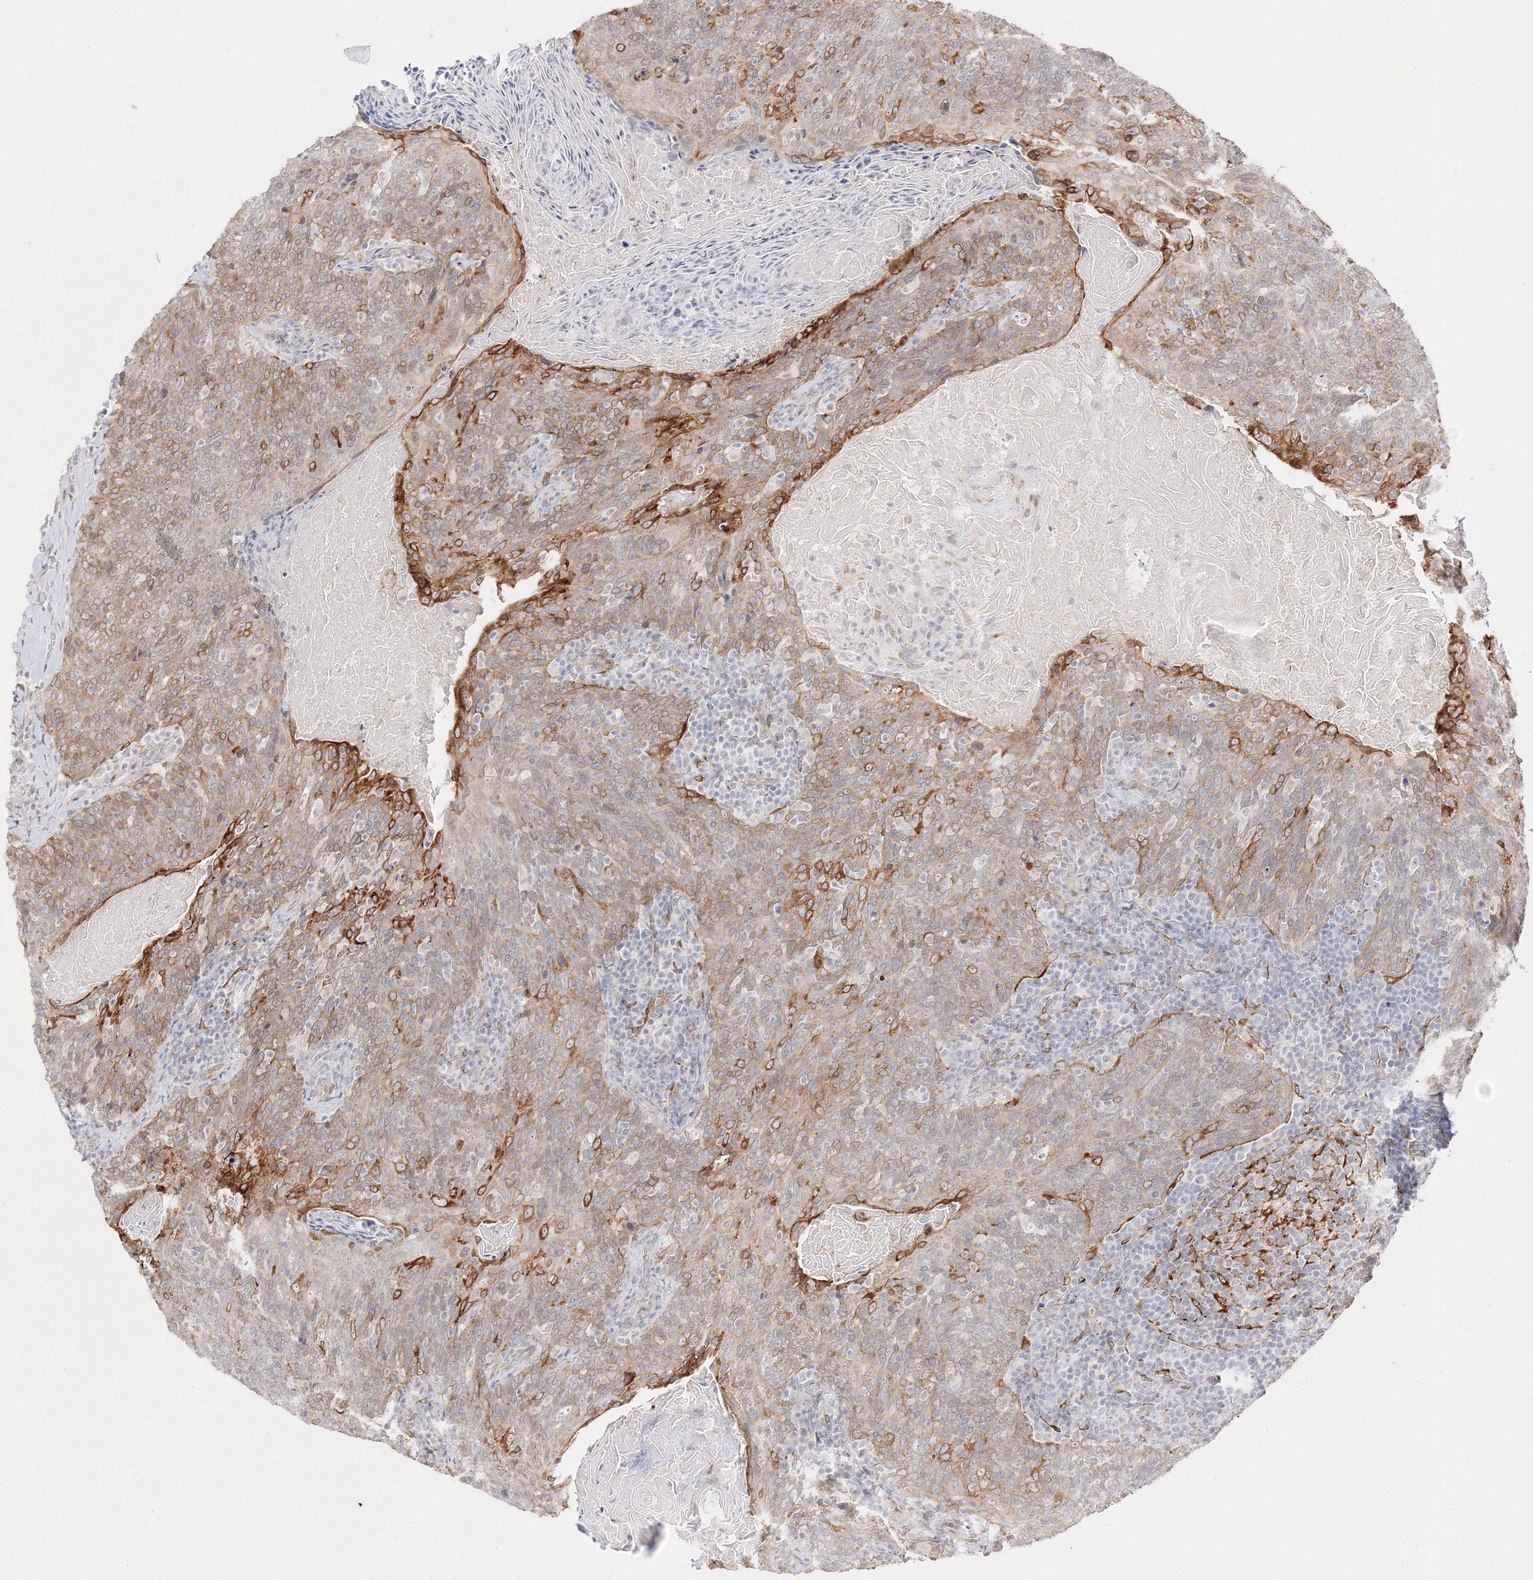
{"staining": {"intensity": "strong", "quantity": "<25%", "location": "cytoplasmic/membranous"}, "tissue": "head and neck cancer", "cell_type": "Tumor cells", "image_type": "cancer", "snomed": [{"axis": "morphology", "description": "Squamous cell carcinoma, NOS"}, {"axis": "morphology", "description": "Squamous cell carcinoma, metastatic, NOS"}, {"axis": "topography", "description": "Lymph node"}, {"axis": "topography", "description": "Head-Neck"}], "caption": "IHC image of head and neck cancer stained for a protein (brown), which demonstrates medium levels of strong cytoplasmic/membranous positivity in about <25% of tumor cells.", "gene": "C2CD2", "patient": {"sex": "male", "age": 62}}